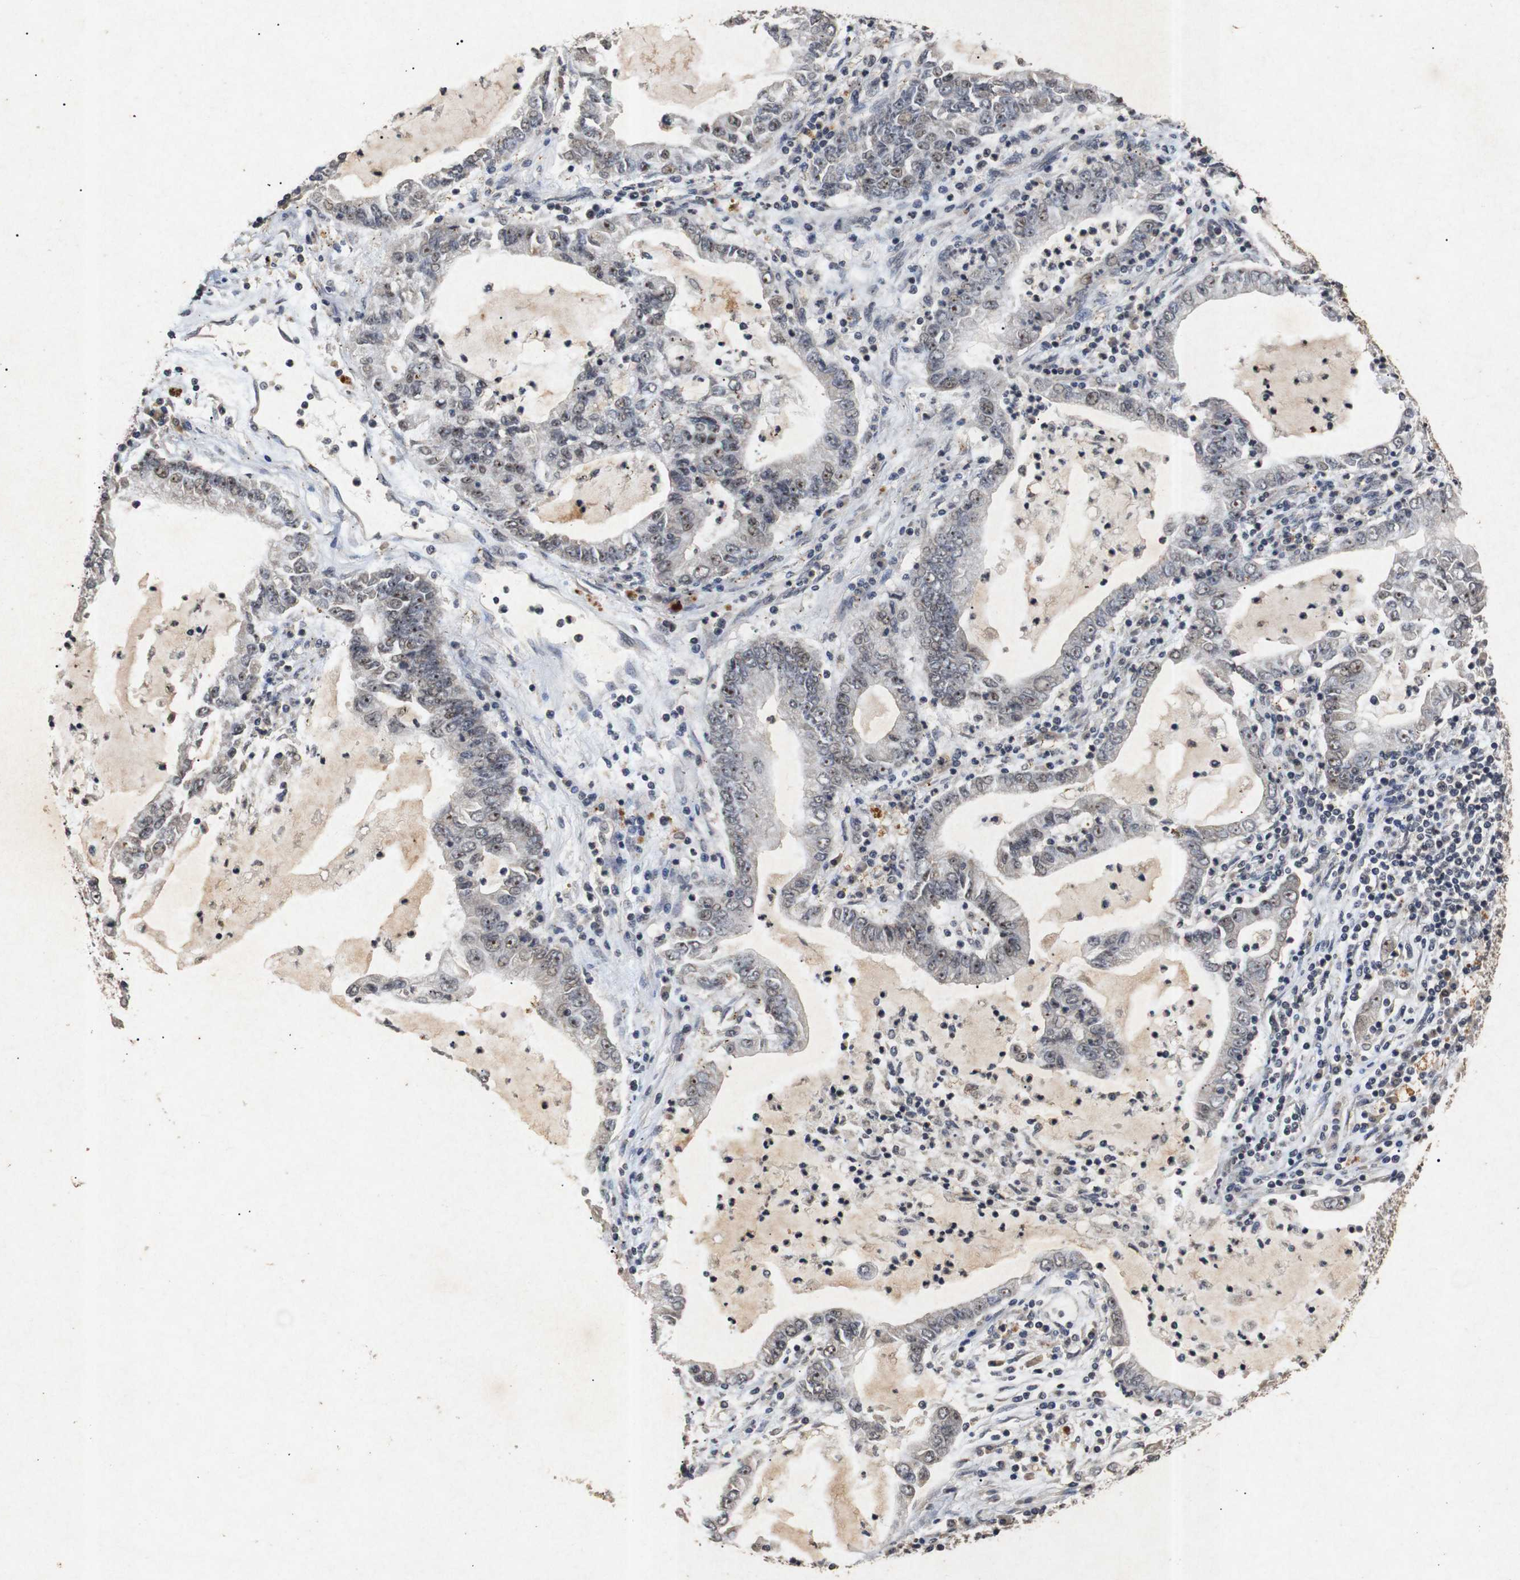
{"staining": {"intensity": "moderate", "quantity": "25%-75%", "location": "nuclear"}, "tissue": "lung cancer", "cell_type": "Tumor cells", "image_type": "cancer", "snomed": [{"axis": "morphology", "description": "Adenocarcinoma, NOS"}, {"axis": "topography", "description": "Lung"}], "caption": "Lung adenocarcinoma stained with DAB immunohistochemistry (IHC) displays medium levels of moderate nuclear positivity in about 25%-75% of tumor cells.", "gene": "PARN", "patient": {"sex": "female", "age": 51}}